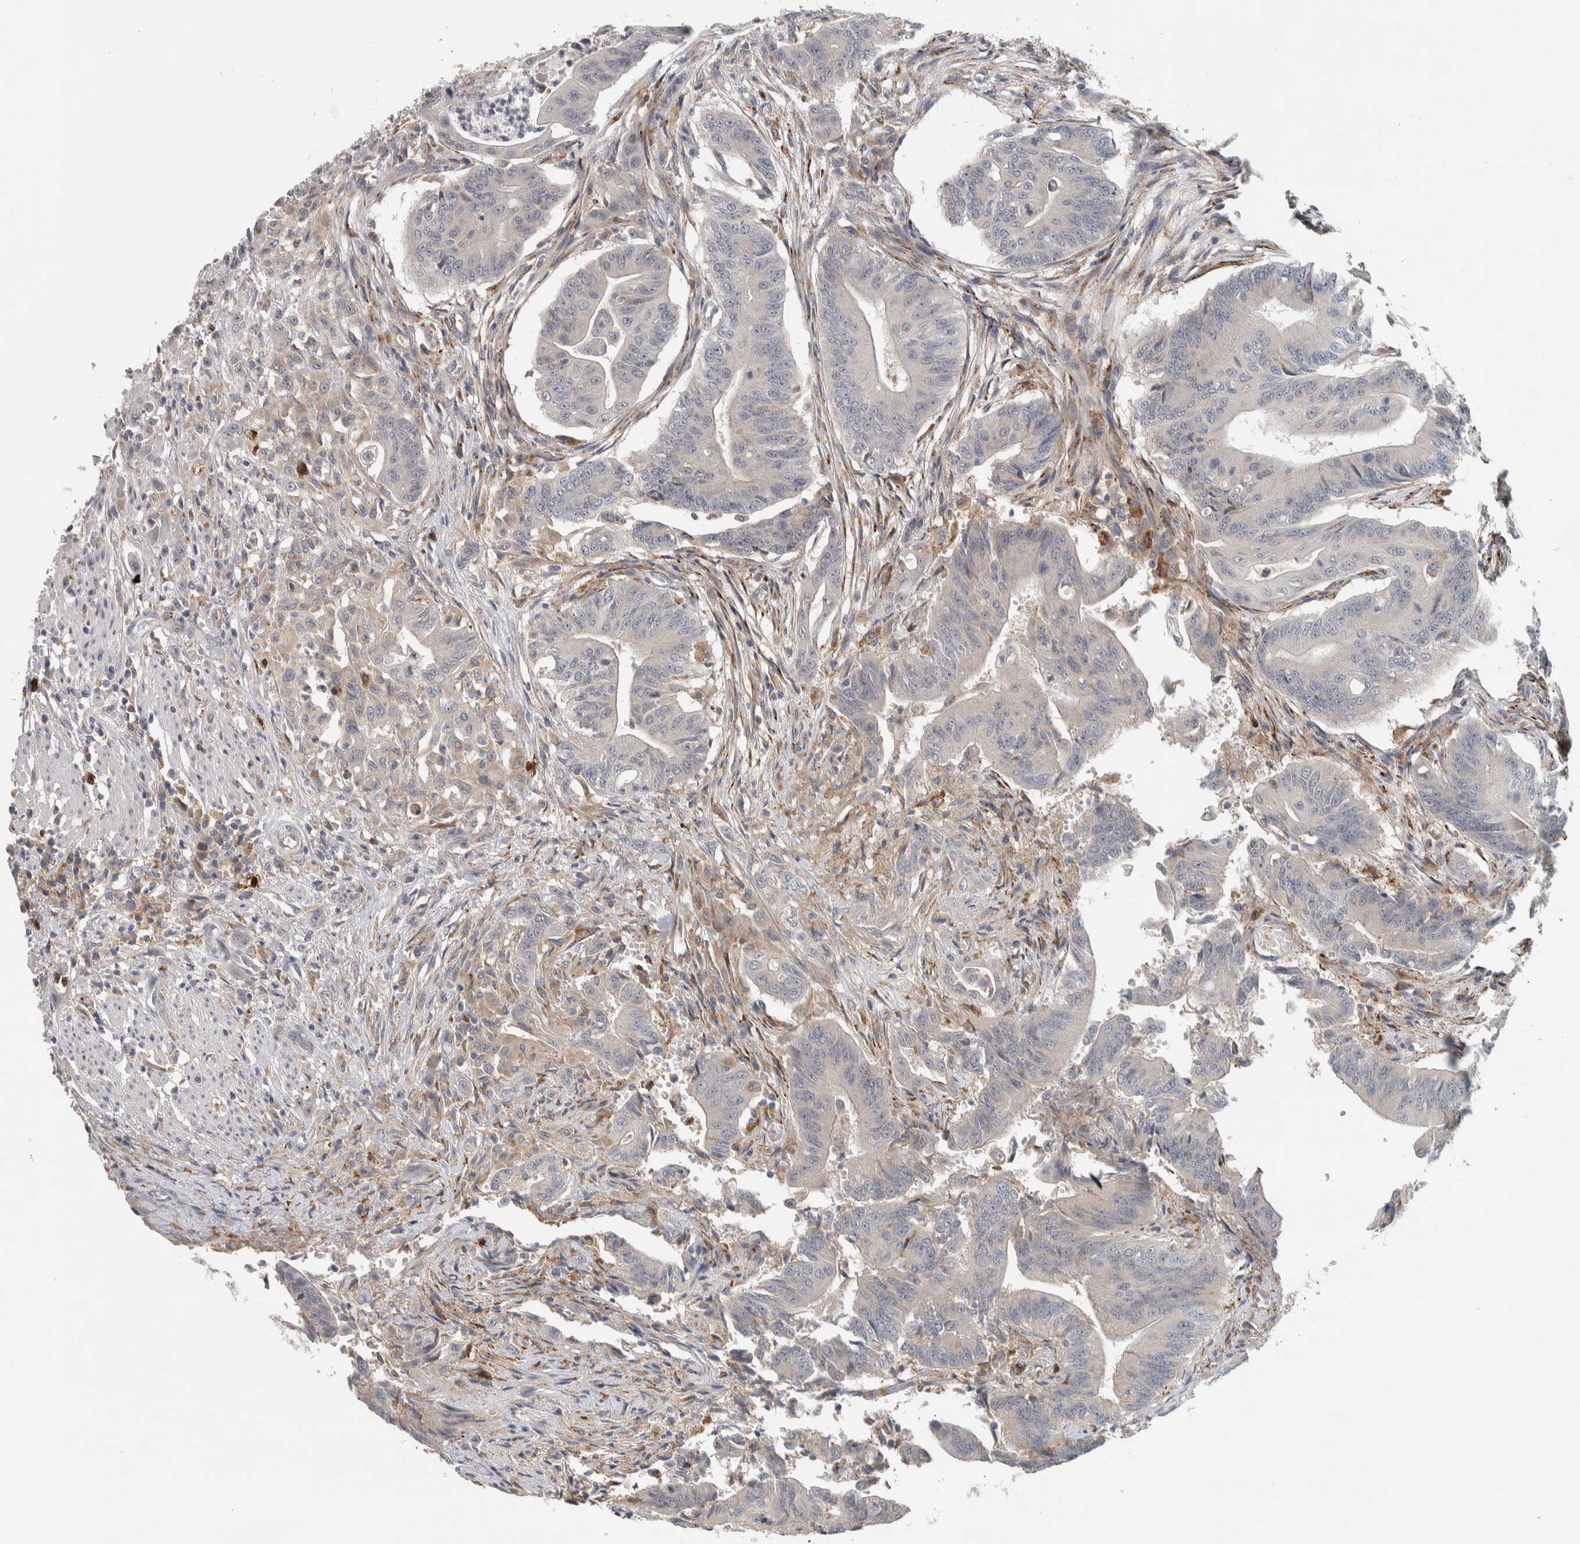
{"staining": {"intensity": "negative", "quantity": "none", "location": "none"}, "tissue": "colorectal cancer", "cell_type": "Tumor cells", "image_type": "cancer", "snomed": [{"axis": "morphology", "description": "Adenoma, NOS"}, {"axis": "morphology", "description": "Adenocarcinoma, NOS"}, {"axis": "topography", "description": "Colon"}], "caption": "Human colorectal adenocarcinoma stained for a protein using IHC demonstrates no expression in tumor cells.", "gene": "ADPRM", "patient": {"sex": "male", "age": 79}}